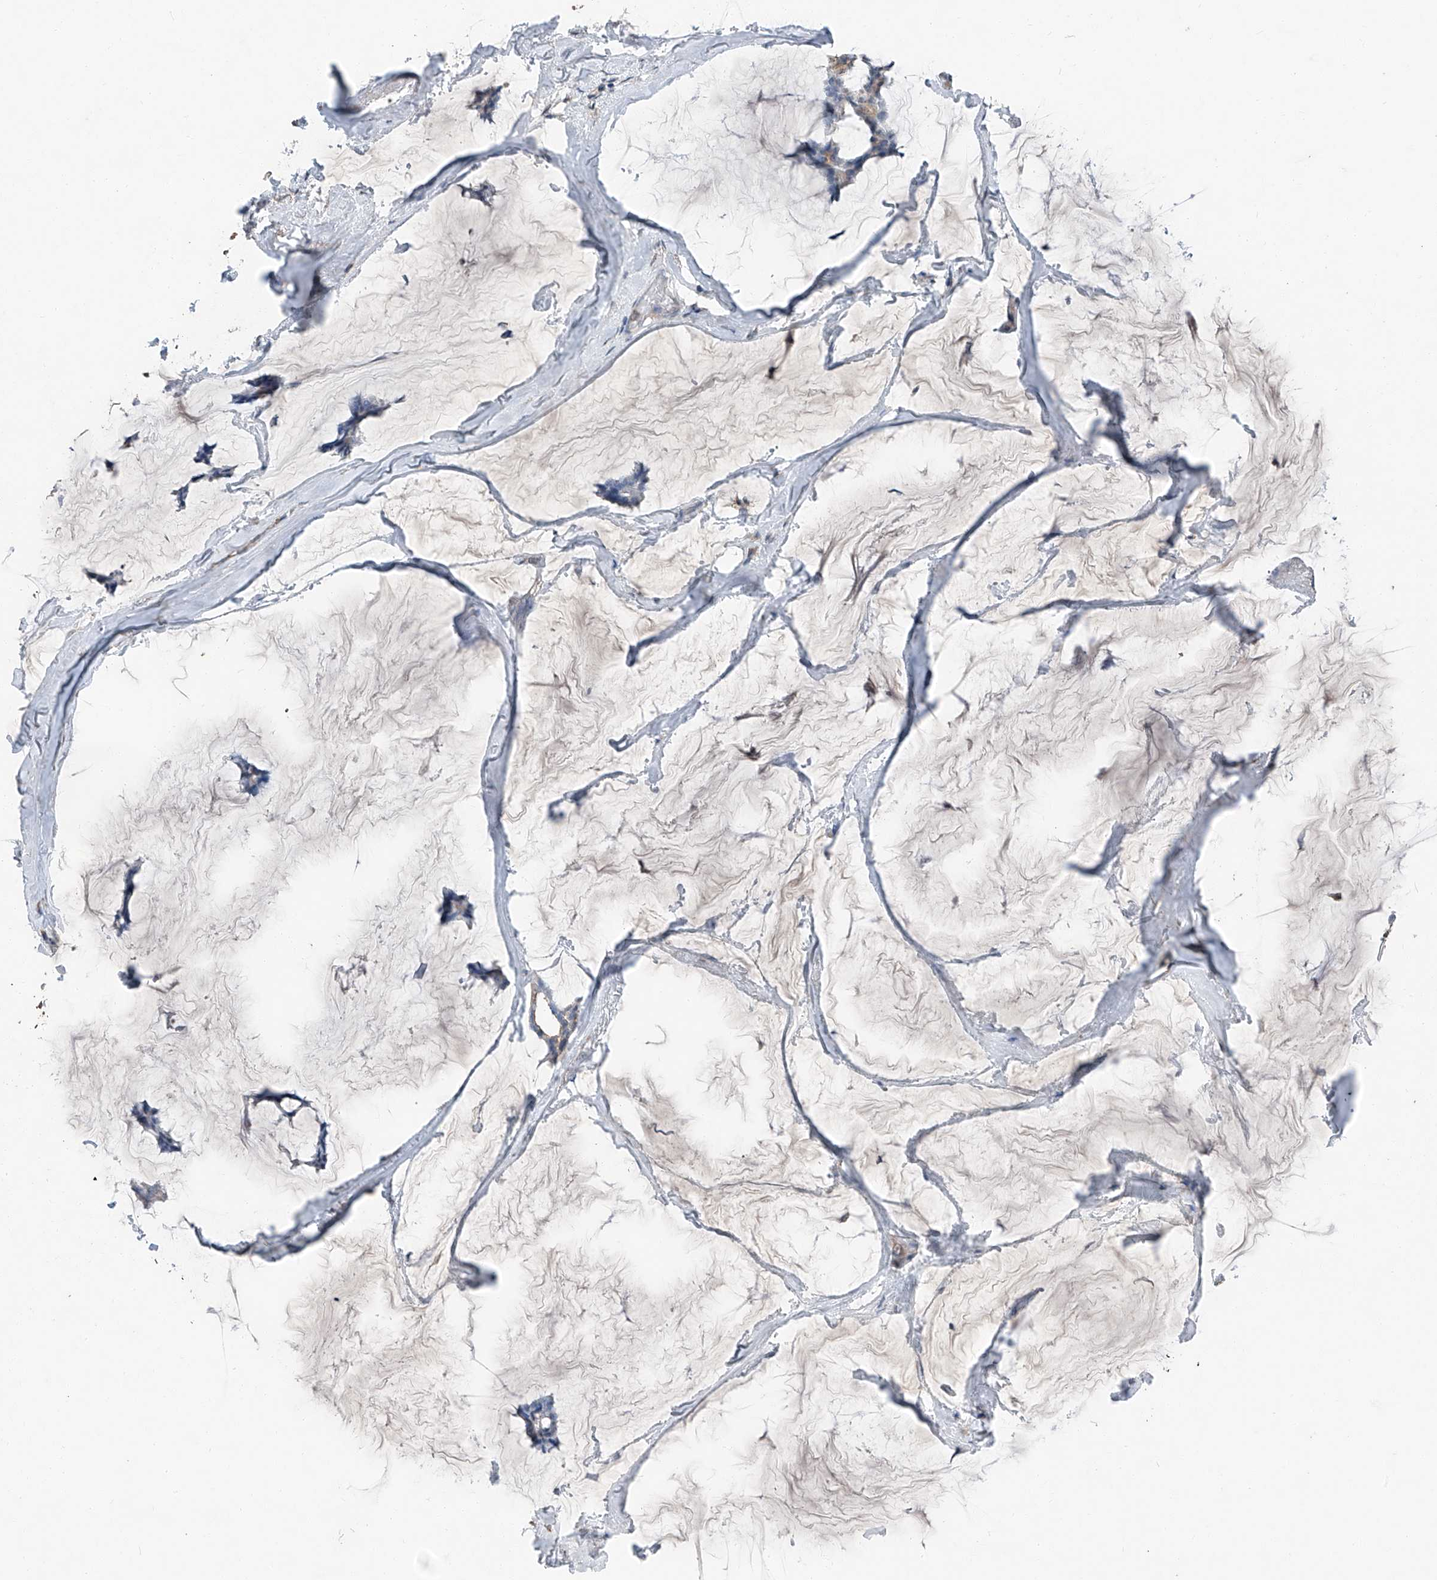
{"staining": {"intensity": "negative", "quantity": "none", "location": "none"}, "tissue": "breast cancer", "cell_type": "Tumor cells", "image_type": "cancer", "snomed": [{"axis": "morphology", "description": "Duct carcinoma"}, {"axis": "topography", "description": "Breast"}], "caption": "DAB (3,3'-diaminobenzidine) immunohistochemical staining of breast cancer (intraductal carcinoma) shows no significant staining in tumor cells. (DAB (3,3'-diaminobenzidine) immunohistochemistry (IHC) visualized using brightfield microscopy, high magnification).", "gene": "MAMLD1", "patient": {"sex": "female", "age": 93}}